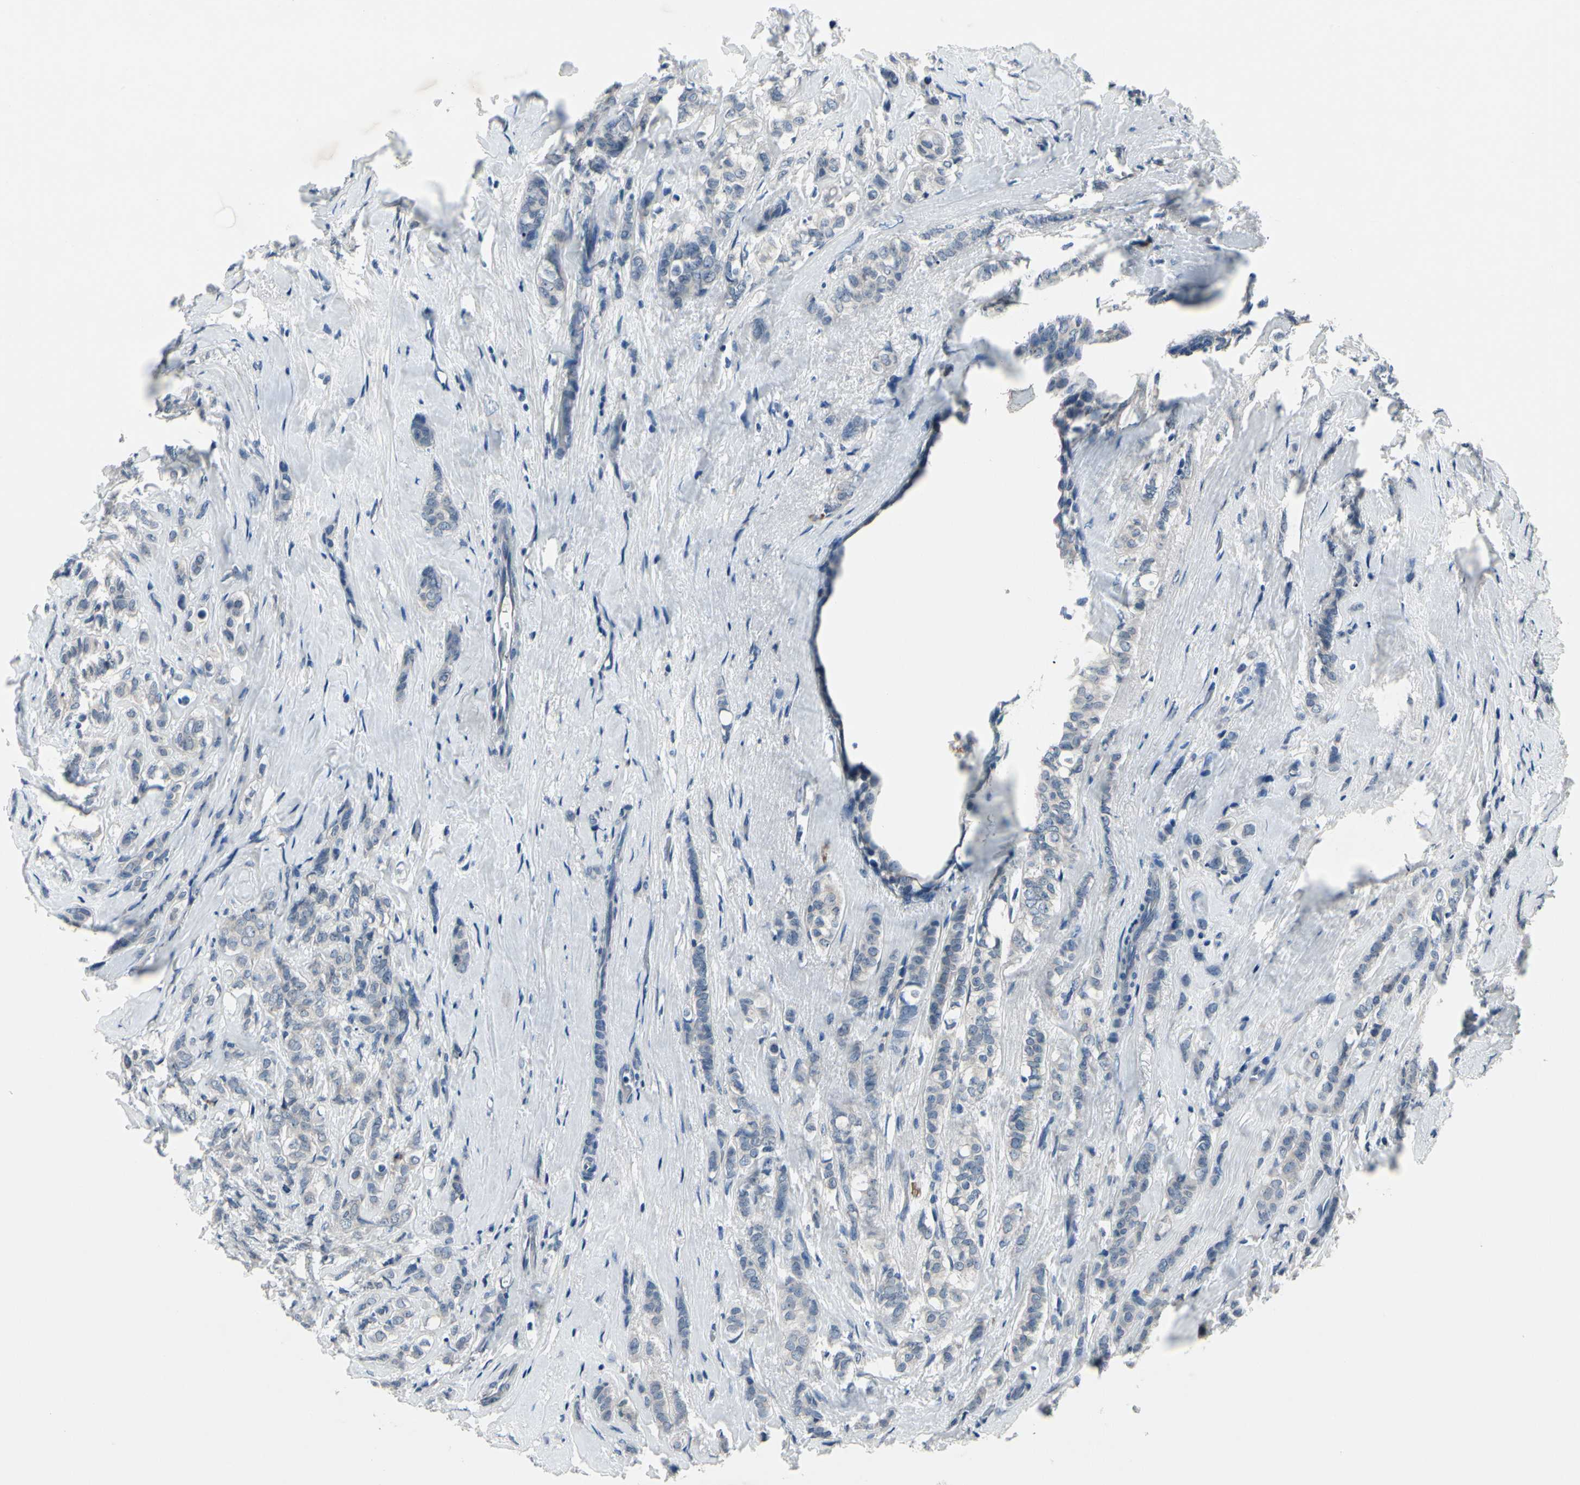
{"staining": {"intensity": "negative", "quantity": "none", "location": "none"}, "tissue": "breast cancer", "cell_type": "Tumor cells", "image_type": "cancer", "snomed": [{"axis": "morphology", "description": "Lobular carcinoma"}, {"axis": "topography", "description": "Breast"}], "caption": "High power microscopy micrograph of an immunohistochemistry histopathology image of breast cancer (lobular carcinoma), revealing no significant expression in tumor cells.", "gene": "SELENOK", "patient": {"sex": "female", "age": 60}}